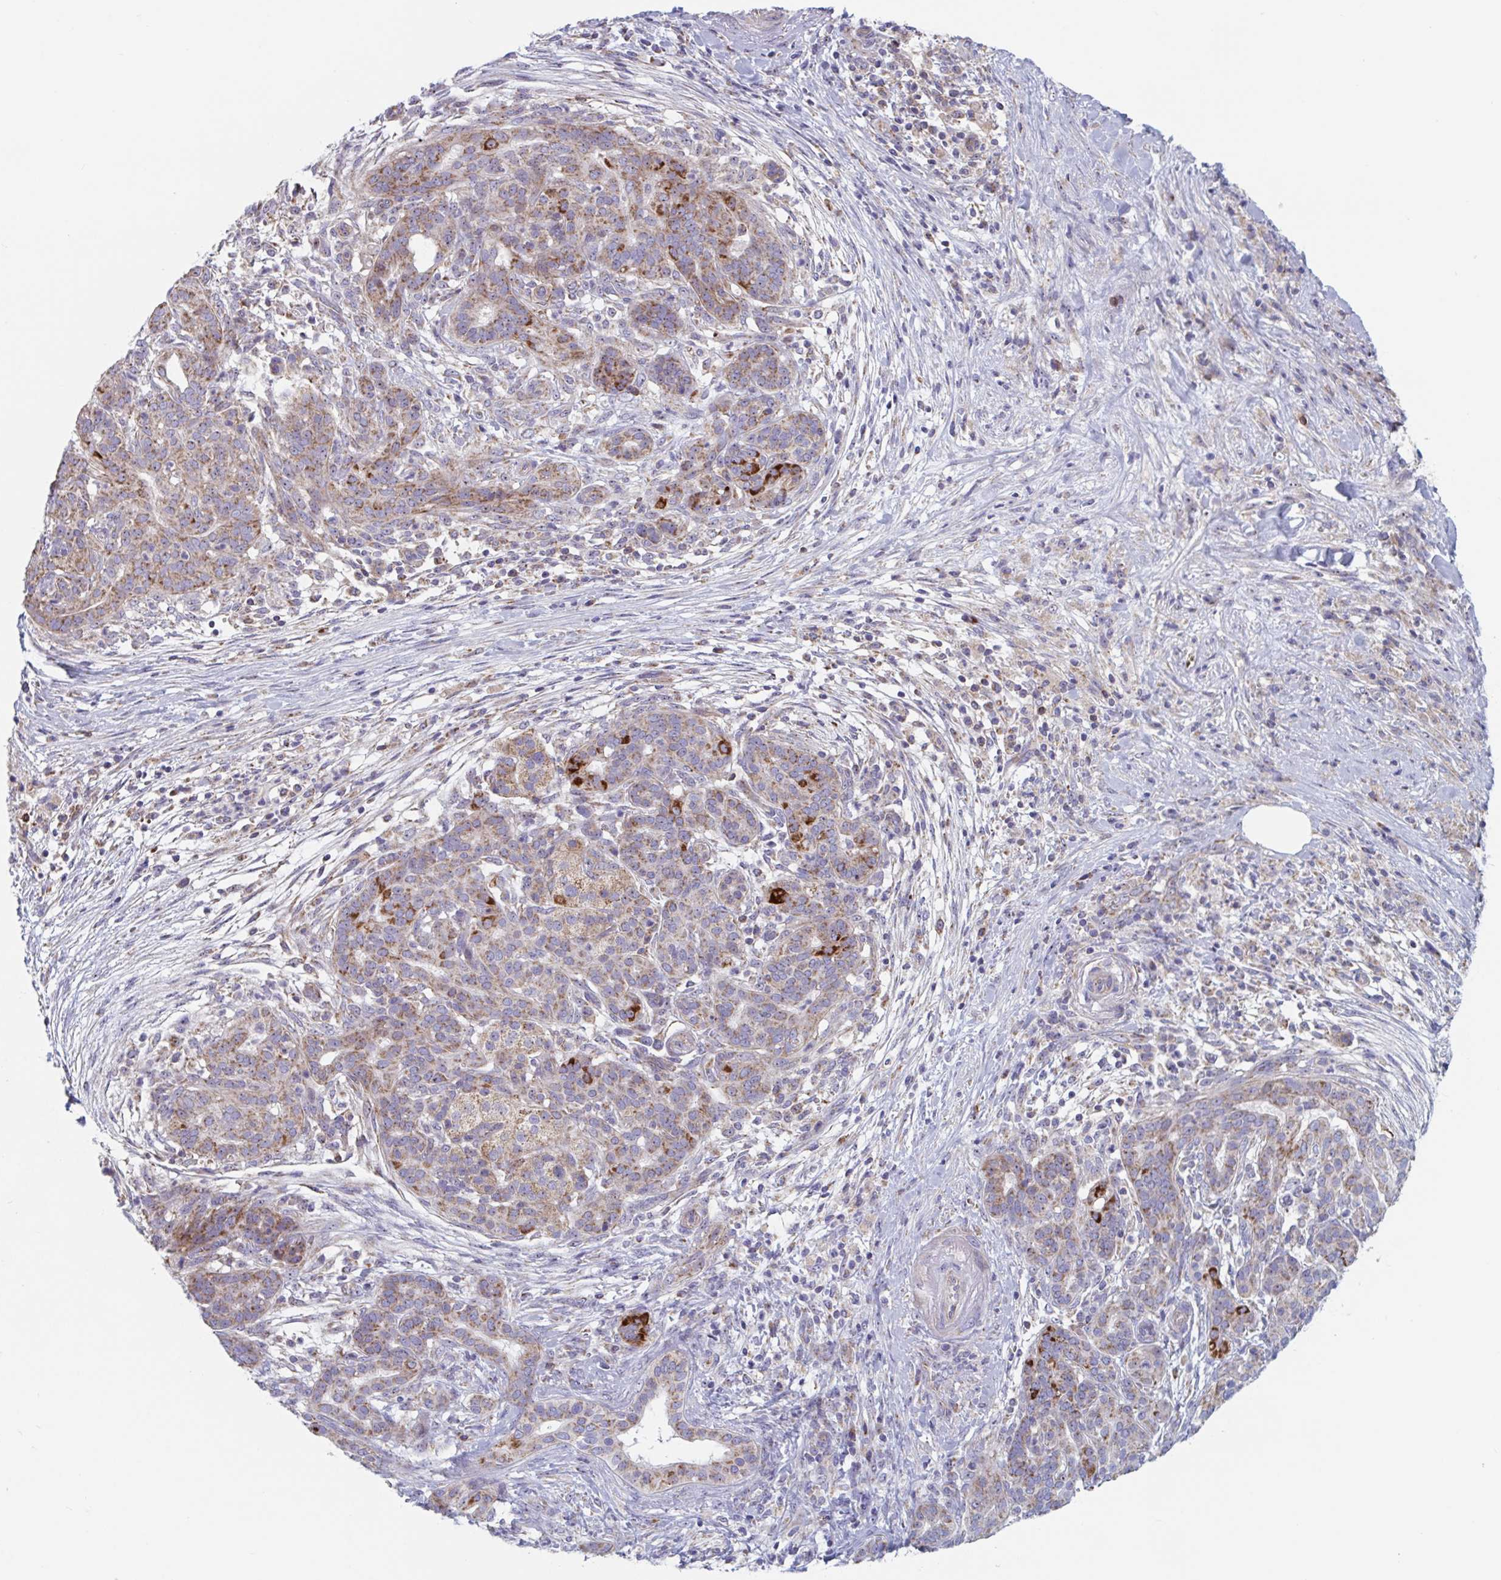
{"staining": {"intensity": "strong", "quantity": "<25%", "location": "cytoplasmic/membranous"}, "tissue": "pancreatic cancer", "cell_type": "Tumor cells", "image_type": "cancer", "snomed": [{"axis": "morphology", "description": "Adenocarcinoma, NOS"}, {"axis": "topography", "description": "Pancreas"}], "caption": "Brown immunohistochemical staining in pancreatic adenocarcinoma shows strong cytoplasmic/membranous staining in about <25% of tumor cells.", "gene": "MRPL53", "patient": {"sex": "male", "age": 44}}